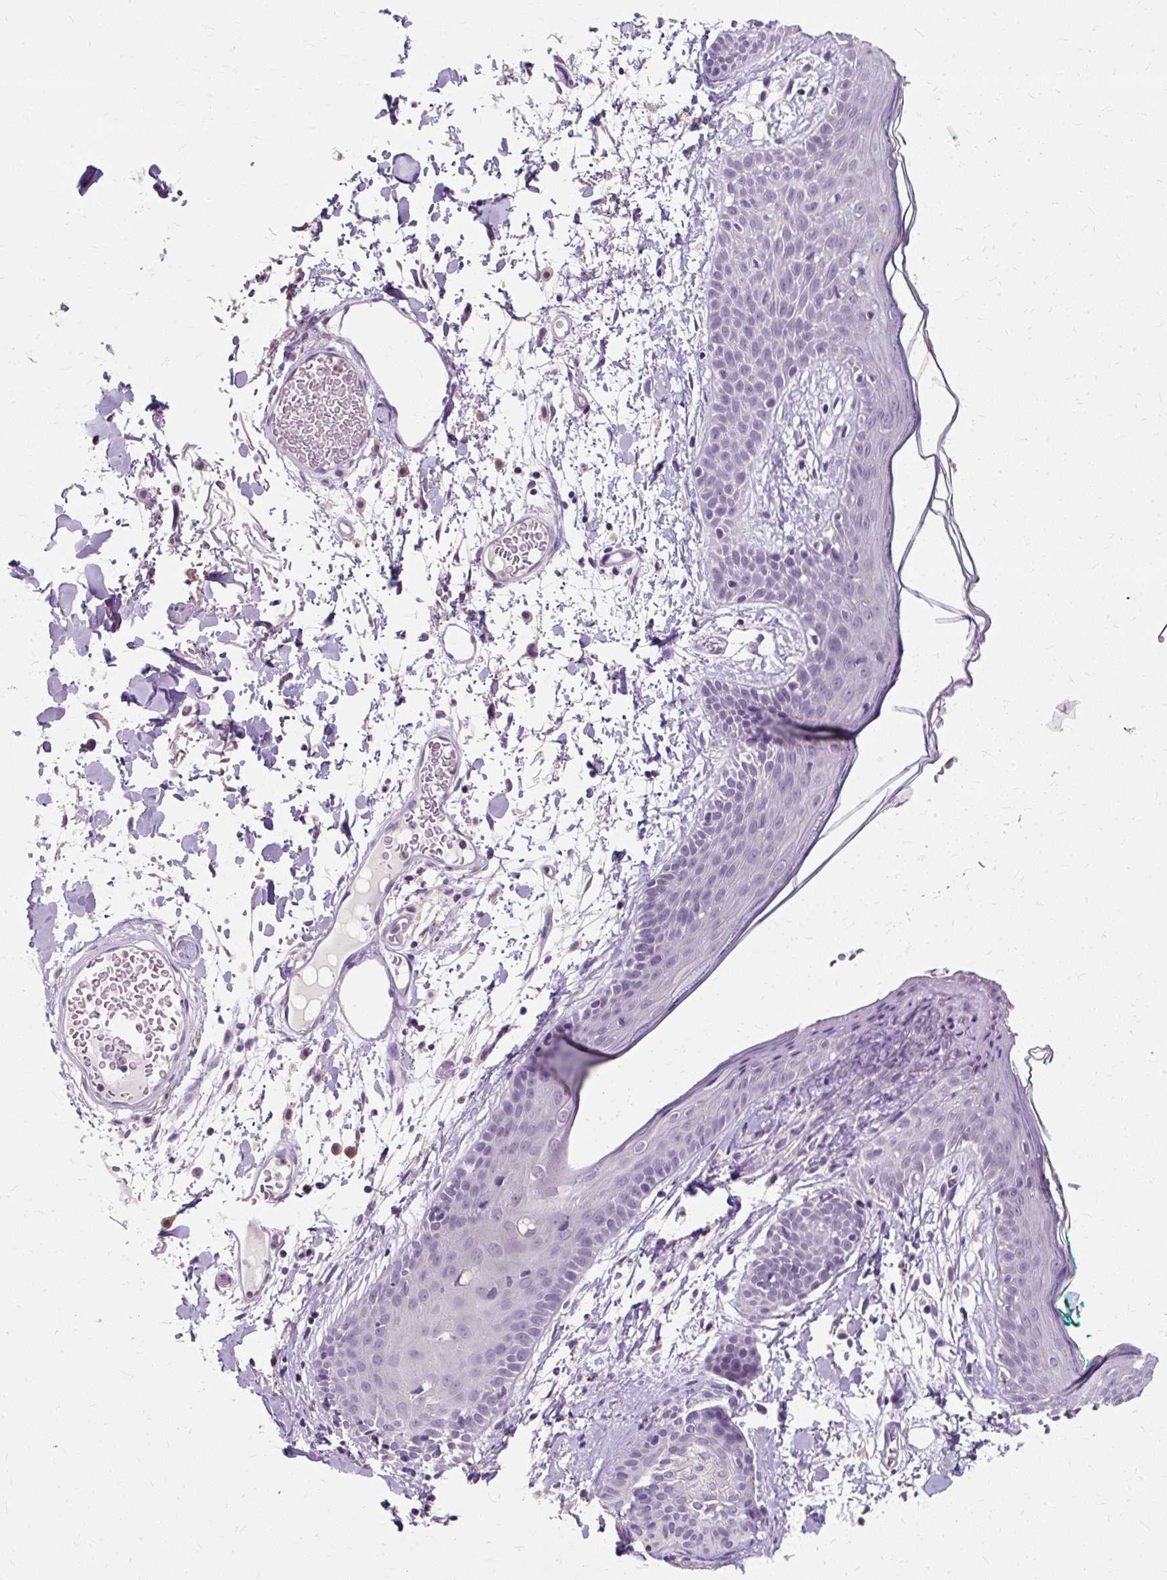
{"staining": {"intensity": "negative", "quantity": "none", "location": "none"}, "tissue": "skin", "cell_type": "Fibroblasts", "image_type": "normal", "snomed": [{"axis": "morphology", "description": "Normal tissue, NOS"}, {"axis": "topography", "description": "Skin"}], "caption": "Human skin stained for a protein using immunohistochemistry demonstrates no staining in fibroblasts.", "gene": "KLHL24", "patient": {"sex": "male", "age": 79}}